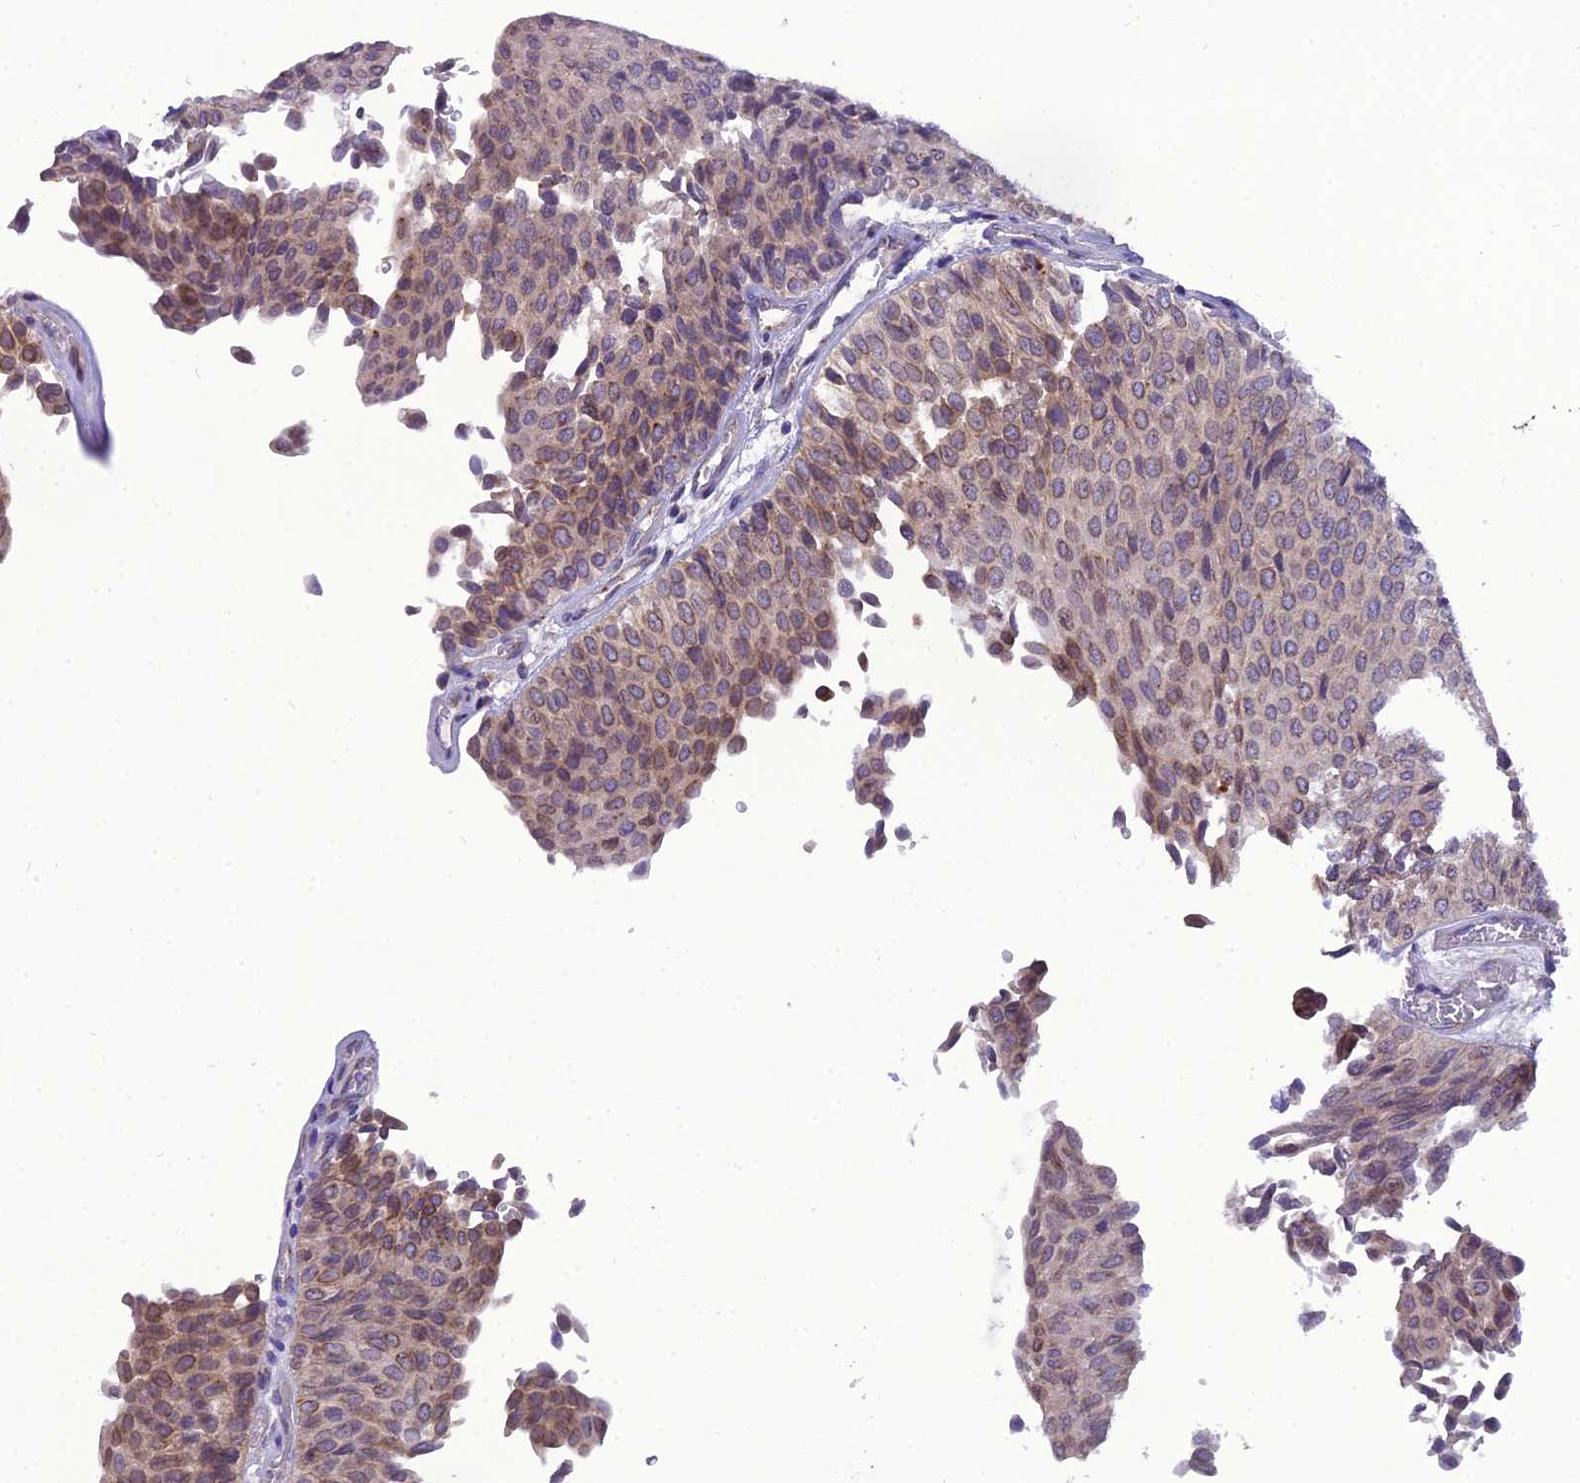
{"staining": {"intensity": "weak", "quantity": "25%-75%", "location": "cytoplasmic/membranous"}, "tissue": "urothelial cancer", "cell_type": "Tumor cells", "image_type": "cancer", "snomed": [{"axis": "morphology", "description": "Urothelial carcinoma, Low grade"}, {"axis": "topography", "description": "Urinary bladder"}], "caption": "A histopathology image showing weak cytoplasmic/membranous positivity in approximately 25%-75% of tumor cells in low-grade urothelial carcinoma, as visualized by brown immunohistochemical staining.", "gene": "GOLPH3", "patient": {"sex": "male", "age": 78}}